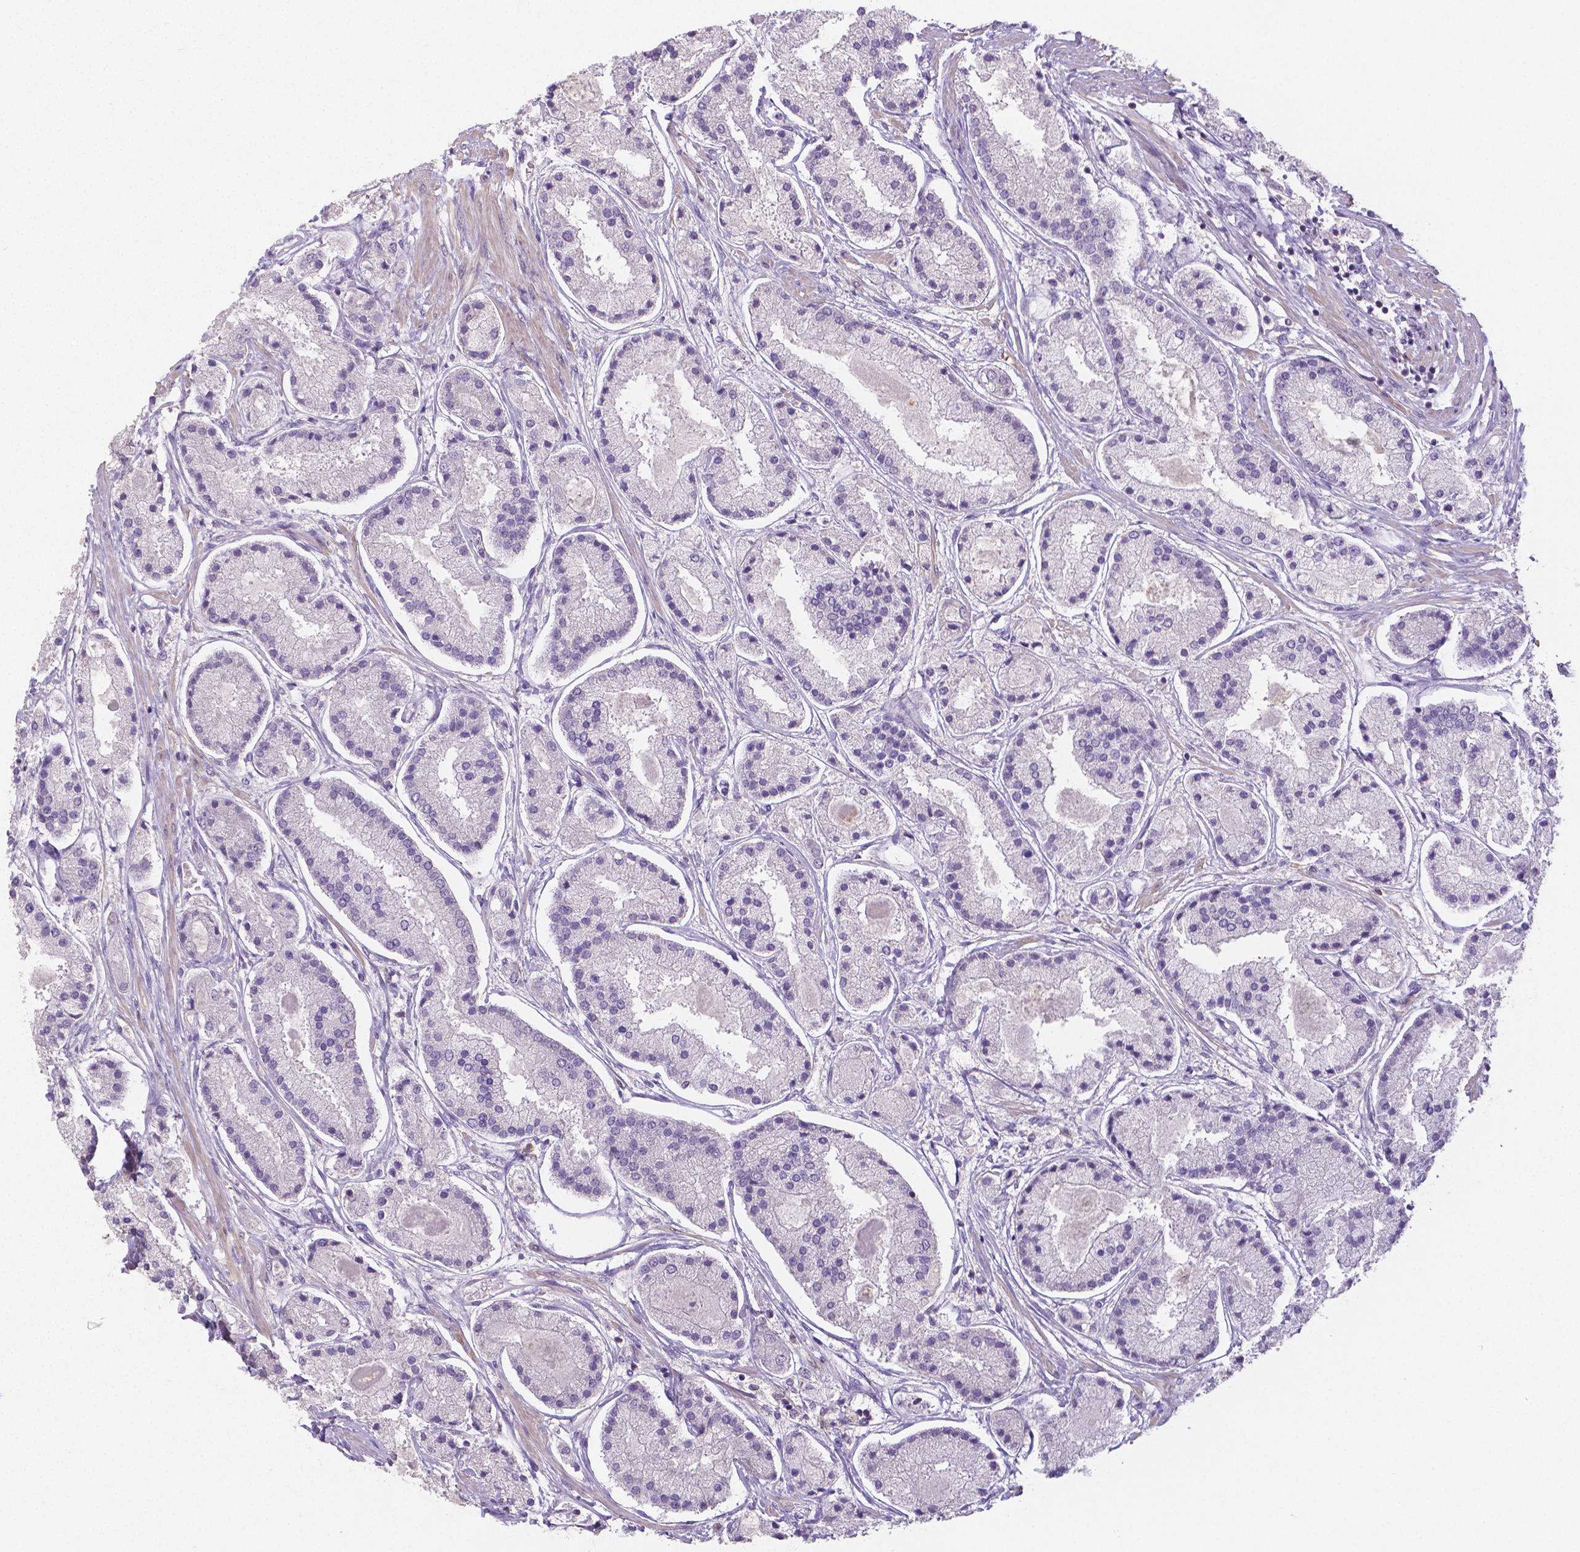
{"staining": {"intensity": "negative", "quantity": "none", "location": "none"}, "tissue": "prostate cancer", "cell_type": "Tumor cells", "image_type": "cancer", "snomed": [{"axis": "morphology", "description": "Adenocarcinoma, High grade"}, {"axis": "topography", "description": "Prostate"}], "caption": "This is an IHC photomicrograph of human prostate cancer (adenocarcinoma (high-grade)). There is no expression in tumor cells.", "gene": "CRMP1", "patient": {"sex": "male", "age": 67}}